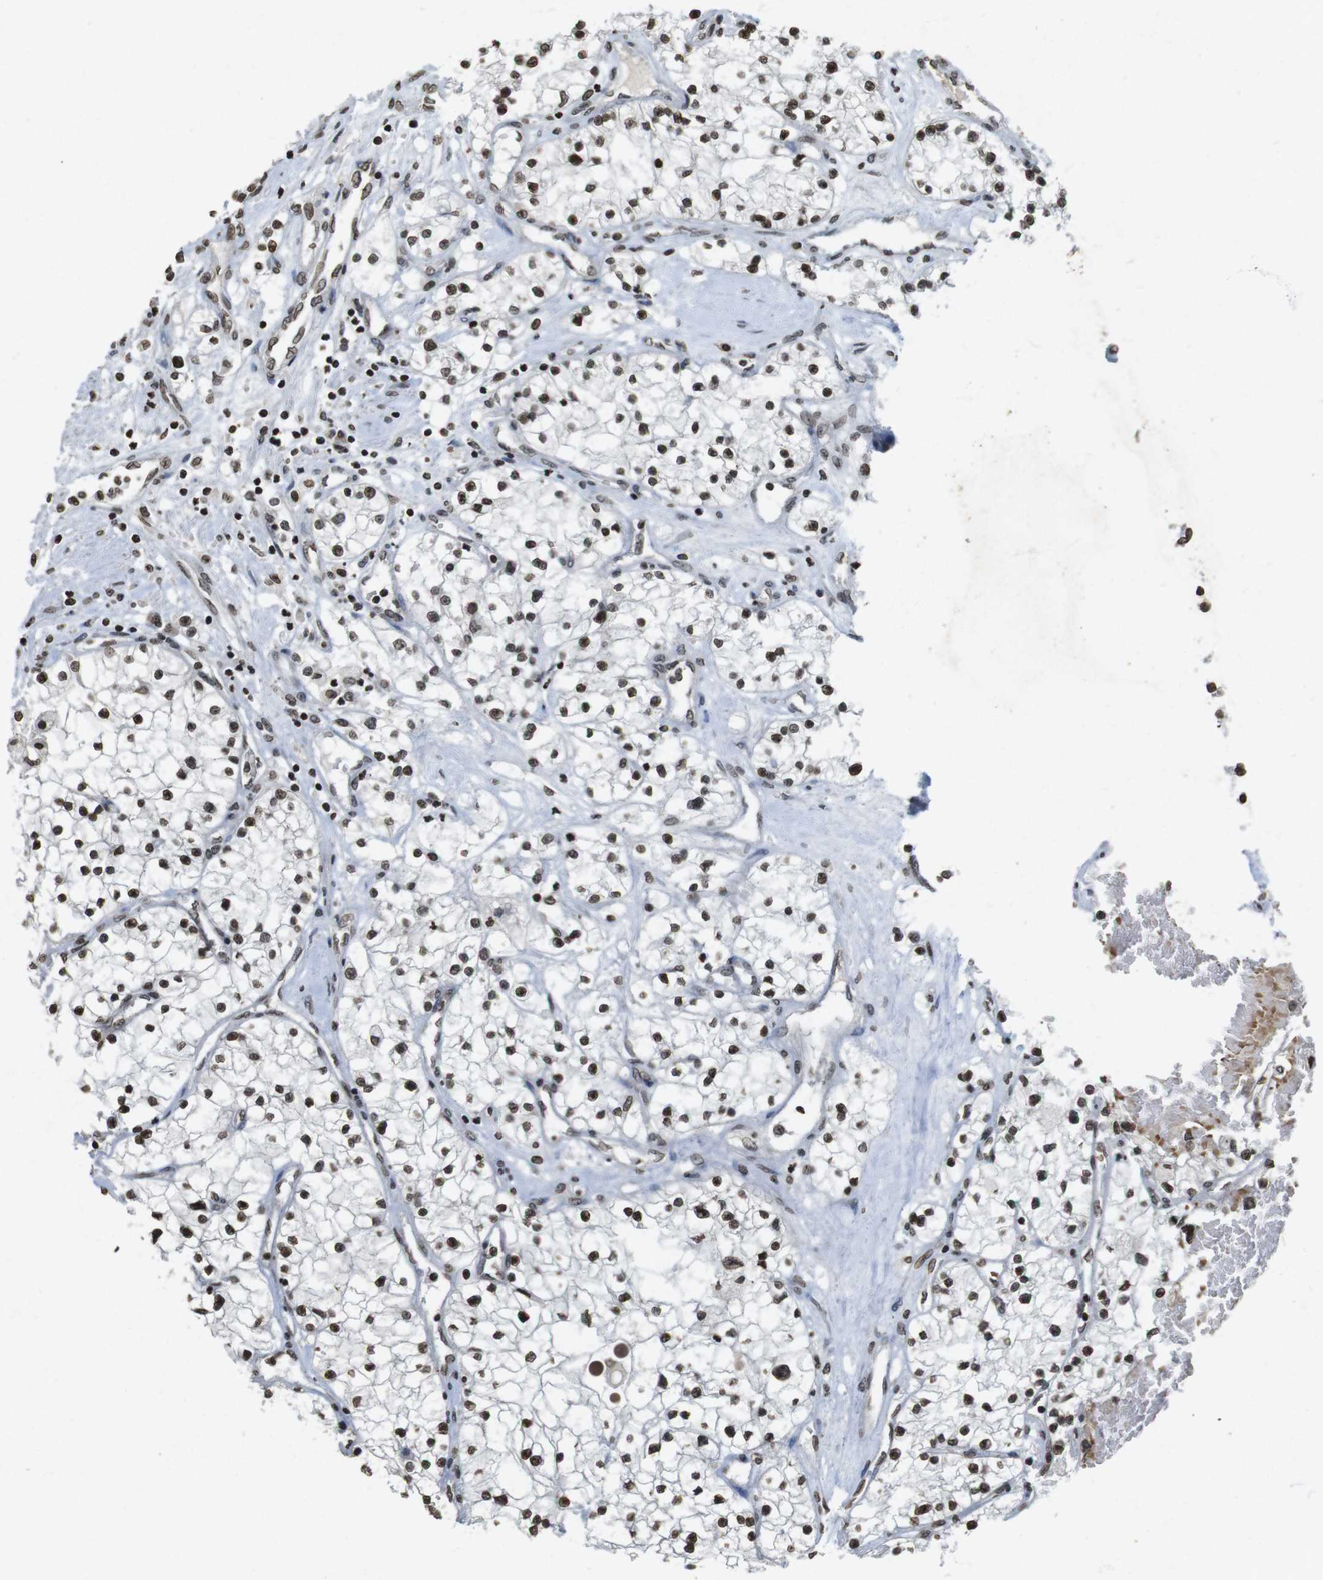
{"staining": {"intensity": "weak", "quantity": ">75%", "location": "nuclear"}, "tissue": "renal cancer", "cell_type": "Tumor cells", "image_type": "cancer", "snomed": [{"axis": "morphology", "description": "Adenocarcinoma, NOS"}, {"axis": "topography", "description": "Kidney"}], "caption": "Protein staining of adenocarcinoma (renal) tissue demonstrates weak nuclear staining in approximately >75% of tumor cells.", "gene": "FOXA3", "patient": {"sex": "male", "age": 68}}